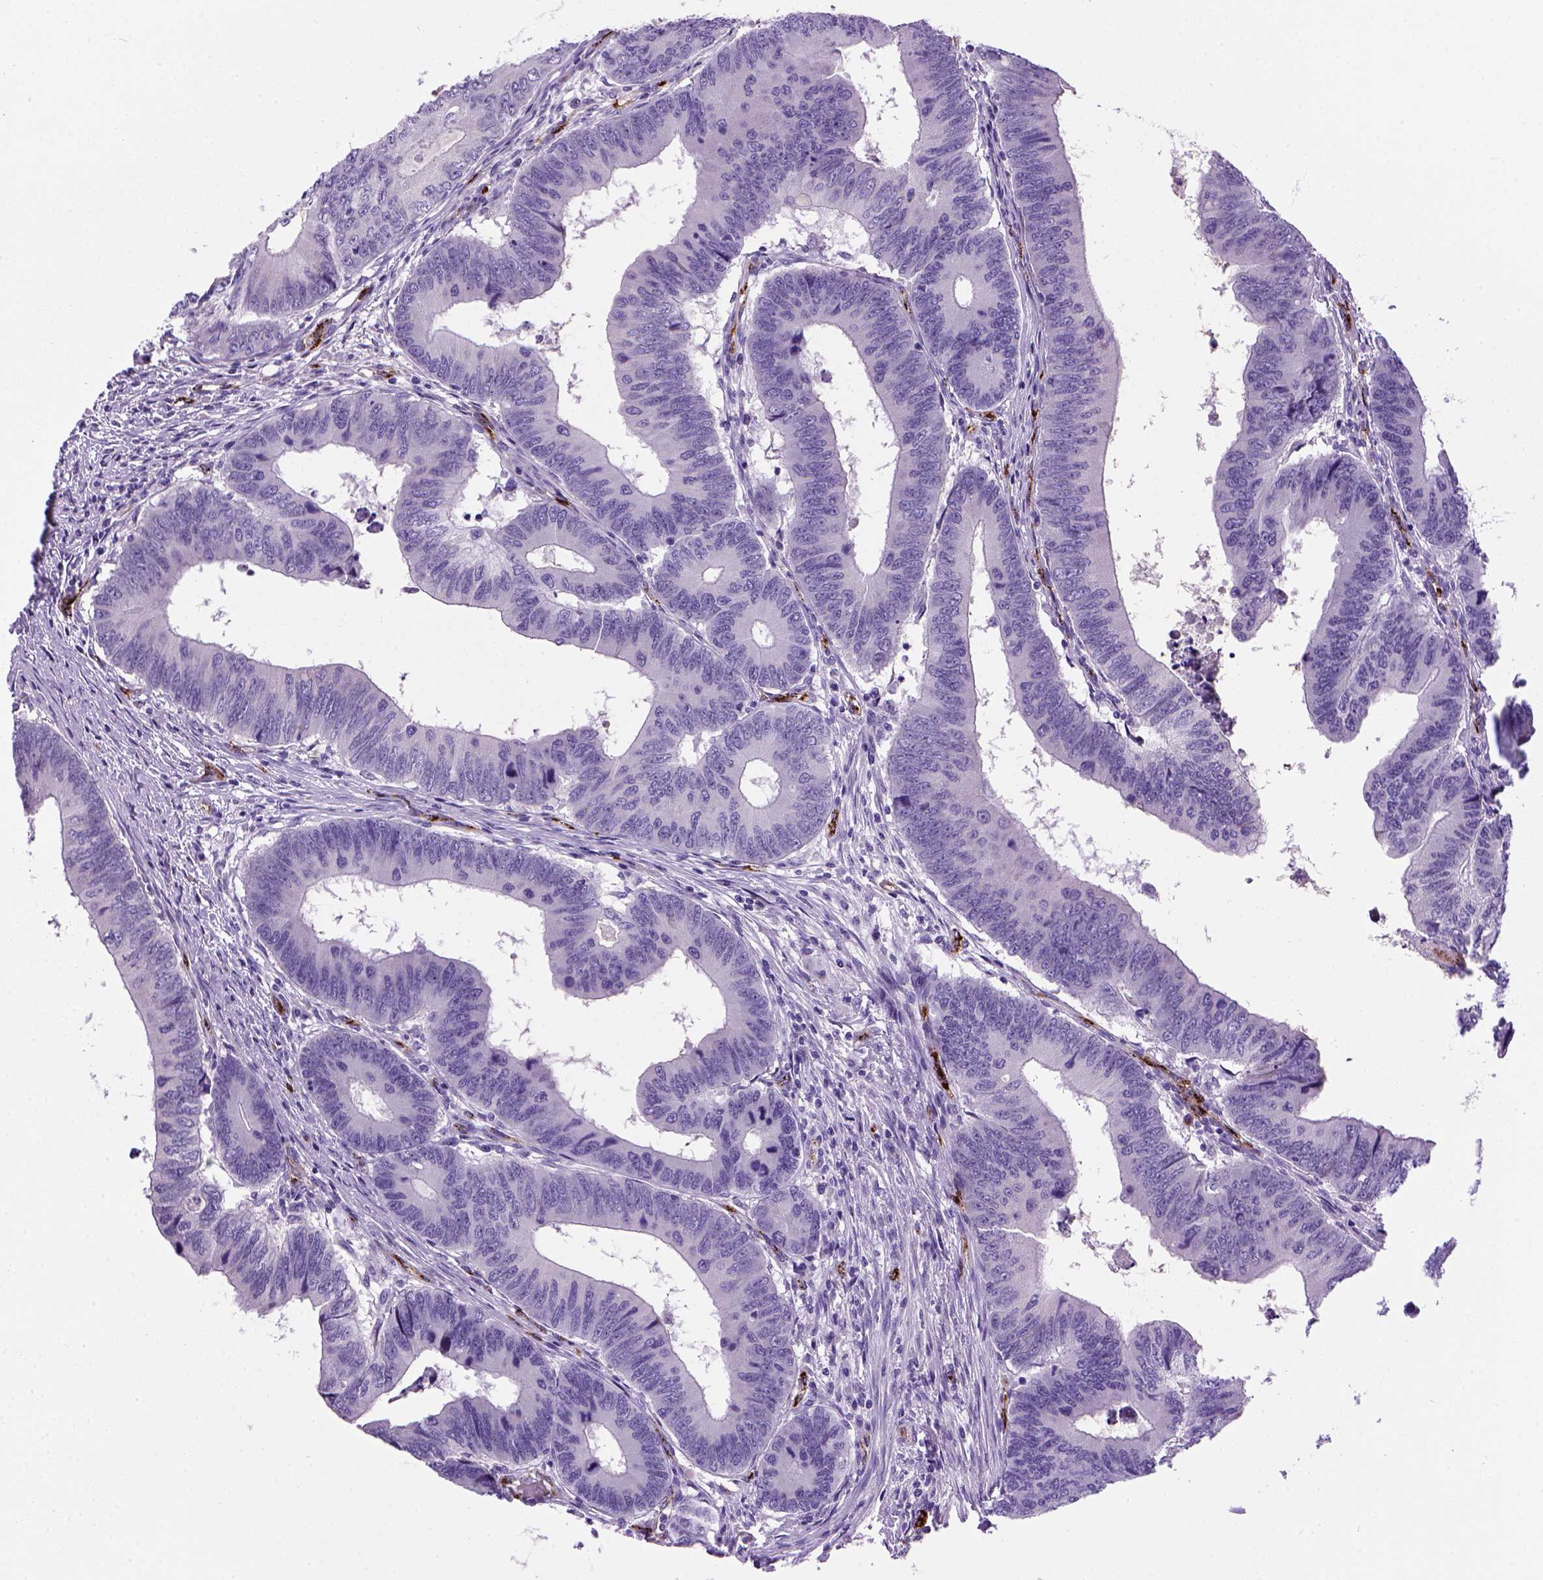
{"staining": {"intensity": "negative", "quantity": "none", "location": "none"}, "tissue": "colorectal cancer", "cell_type": "Tumor cells", "image_type": "cancer", "snomed": [{"axis": "morphology", "description": "Adenocarcinoma, NOS"}, {"axis": "topography", "description": "Colon"}], "caption": "This is a micrograph of immunohistochemistry (IHC) staining of colorectal cancer (adenocarcinoma), which shows no positivity in tumor cells.", "gene": "VWF", "patient": {"sex": "male", "age": 53}}